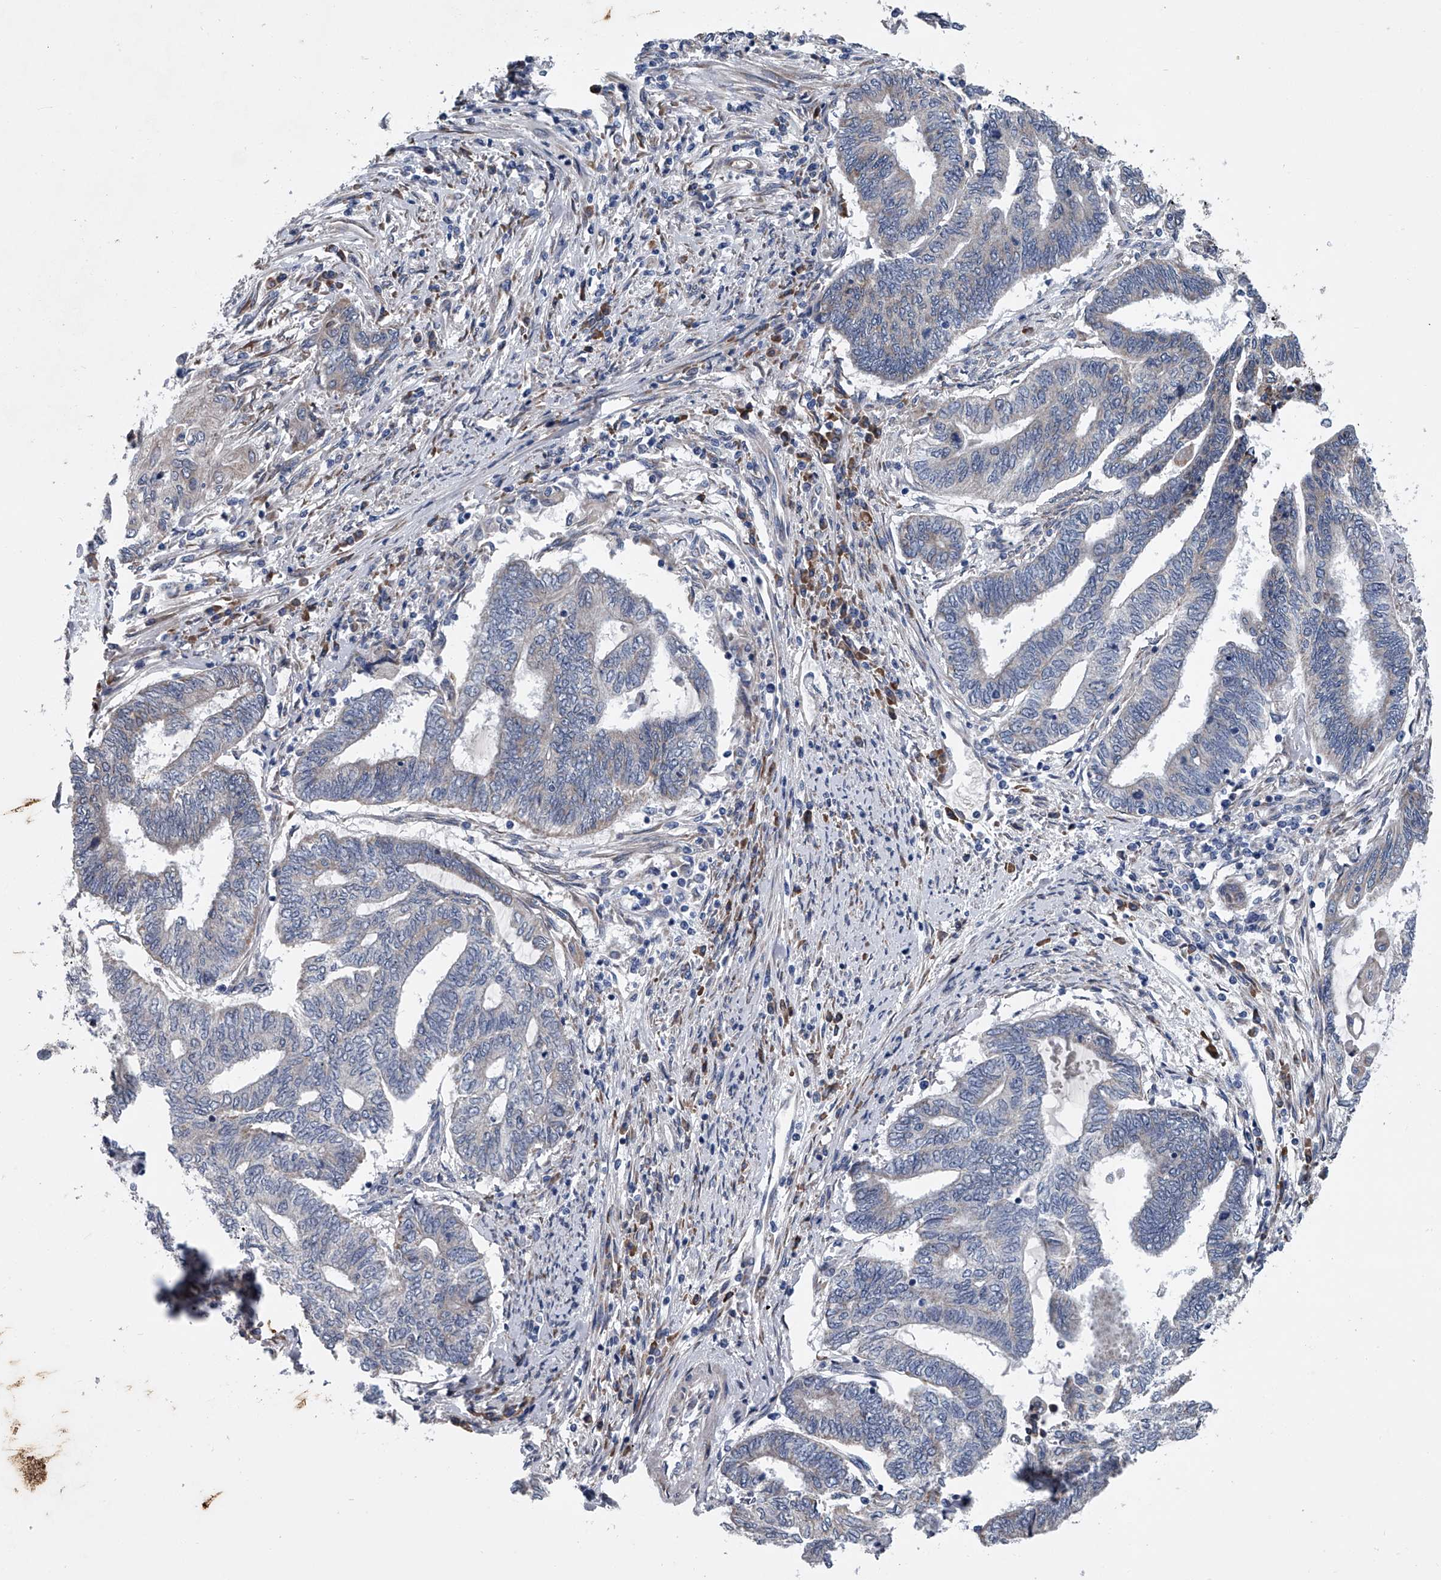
{"staining": {"intensity": "negative", "quantity": "none", "location": "none"}, "tissue": "endometrial cancer", "cell_type": "Tumor cells", "image_type": "cancer", "snomed": [{"axis": "morphology", "description": "Adenocarcinoma, NOS"}, {"axis": "topography", "description": "Uterus"}, {"axis": "topography", "description": "Endometrium"}], "caption": "Human endometrial adenocarcinoma stained for a protein using IHC shows no staining in tumor cells.", "gene": "ABCG1", "patient": {"sex": "female", "age": 70}}